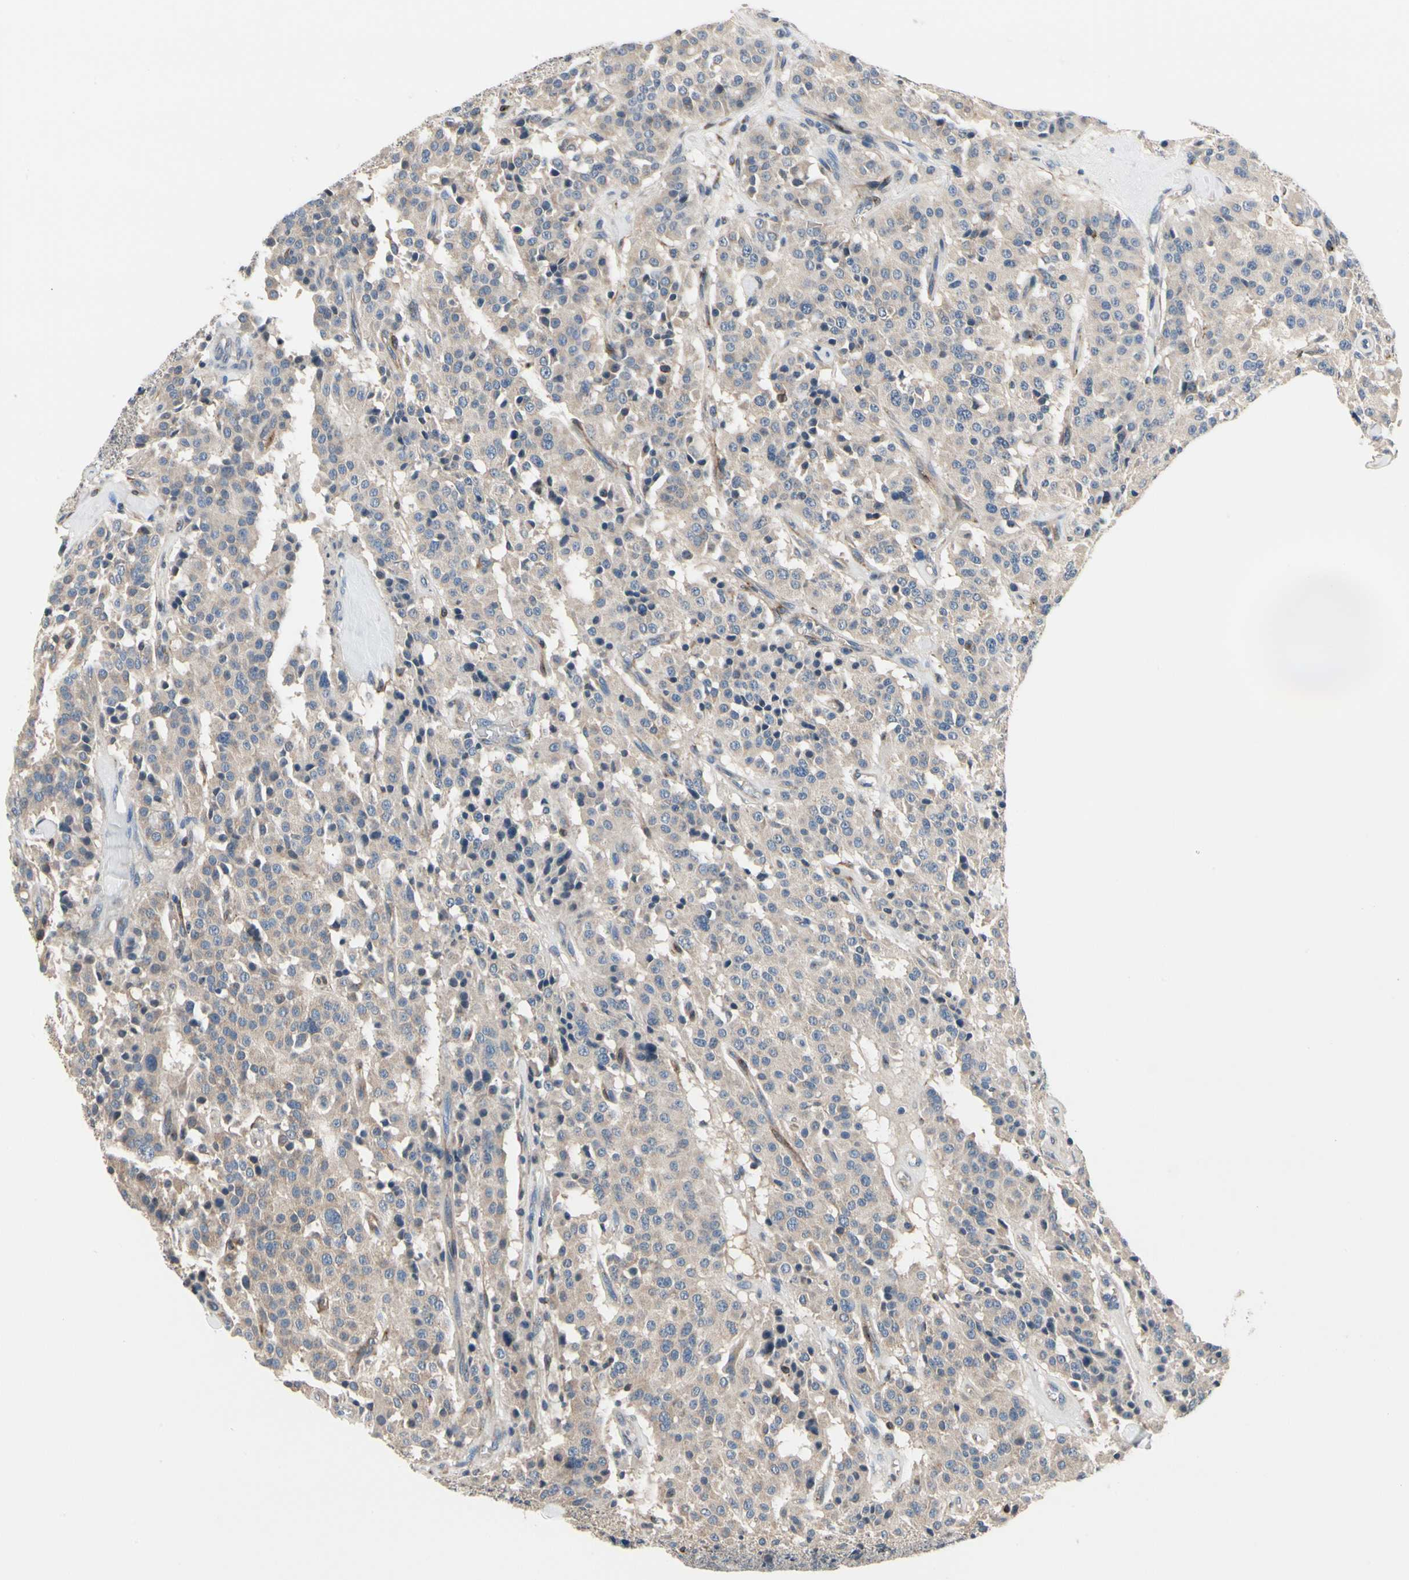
{"staining": {"intensity": "negative", "quantity": "none", "location": "none"}, "tissue": "carcinoid", "cell_type": "Tumor cells", "image_type": "cancer", "snomed": [{"axis": "morphology", "description": "Carcinoid, malignant, NOS"}, {"axis": "topography", "description": "Lung"}], "caption": "DAB immunohistochemical staining of carcinoid (malignant) demonstrates no significant staining in tumor cells.", "gene": "PRKAR2B", "patient": {"sex": "male", "age": 30}}